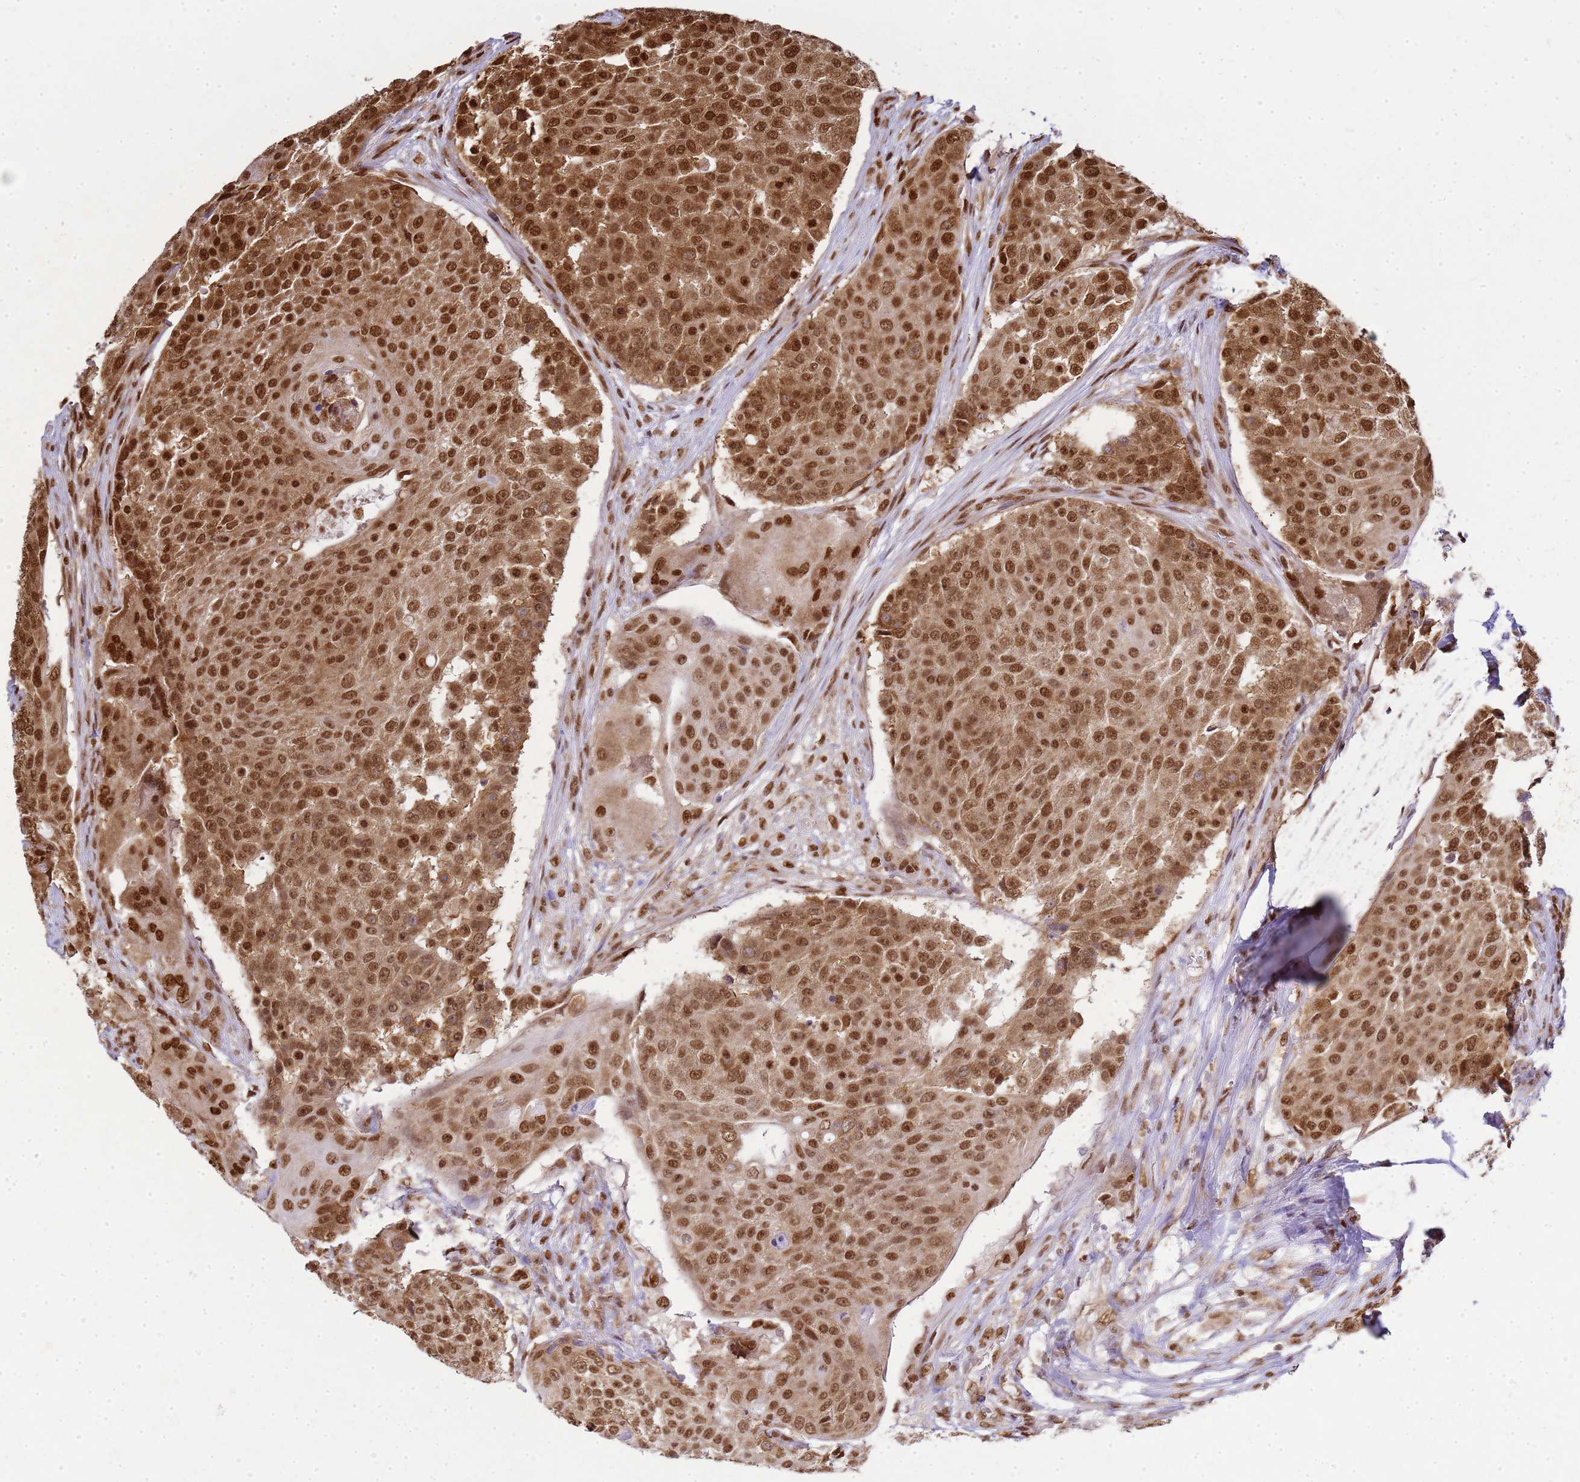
{"staining": {"intensity": "strong", "quantity": ">75%", "location": "cytoplasmic/membranous,nuclear"}, "tissue": "urothelial cancer", "cell_type": "Tumor cells", "image_type": "cancer", "snomed": [{"axis": "morphology", "description": "Urothelial carcinoma, High grade"}, {"axis": "topography", "description": "Urinary bladder"}], "caption": "High-grade urothelial carcinoma stained with IHC demonstrates strong cytoplasmic/membranous and nuclear expression in approximately >75% of tumor cells.", "gene": "APEX1", "patient": {"sex": "female", "age": 63}}